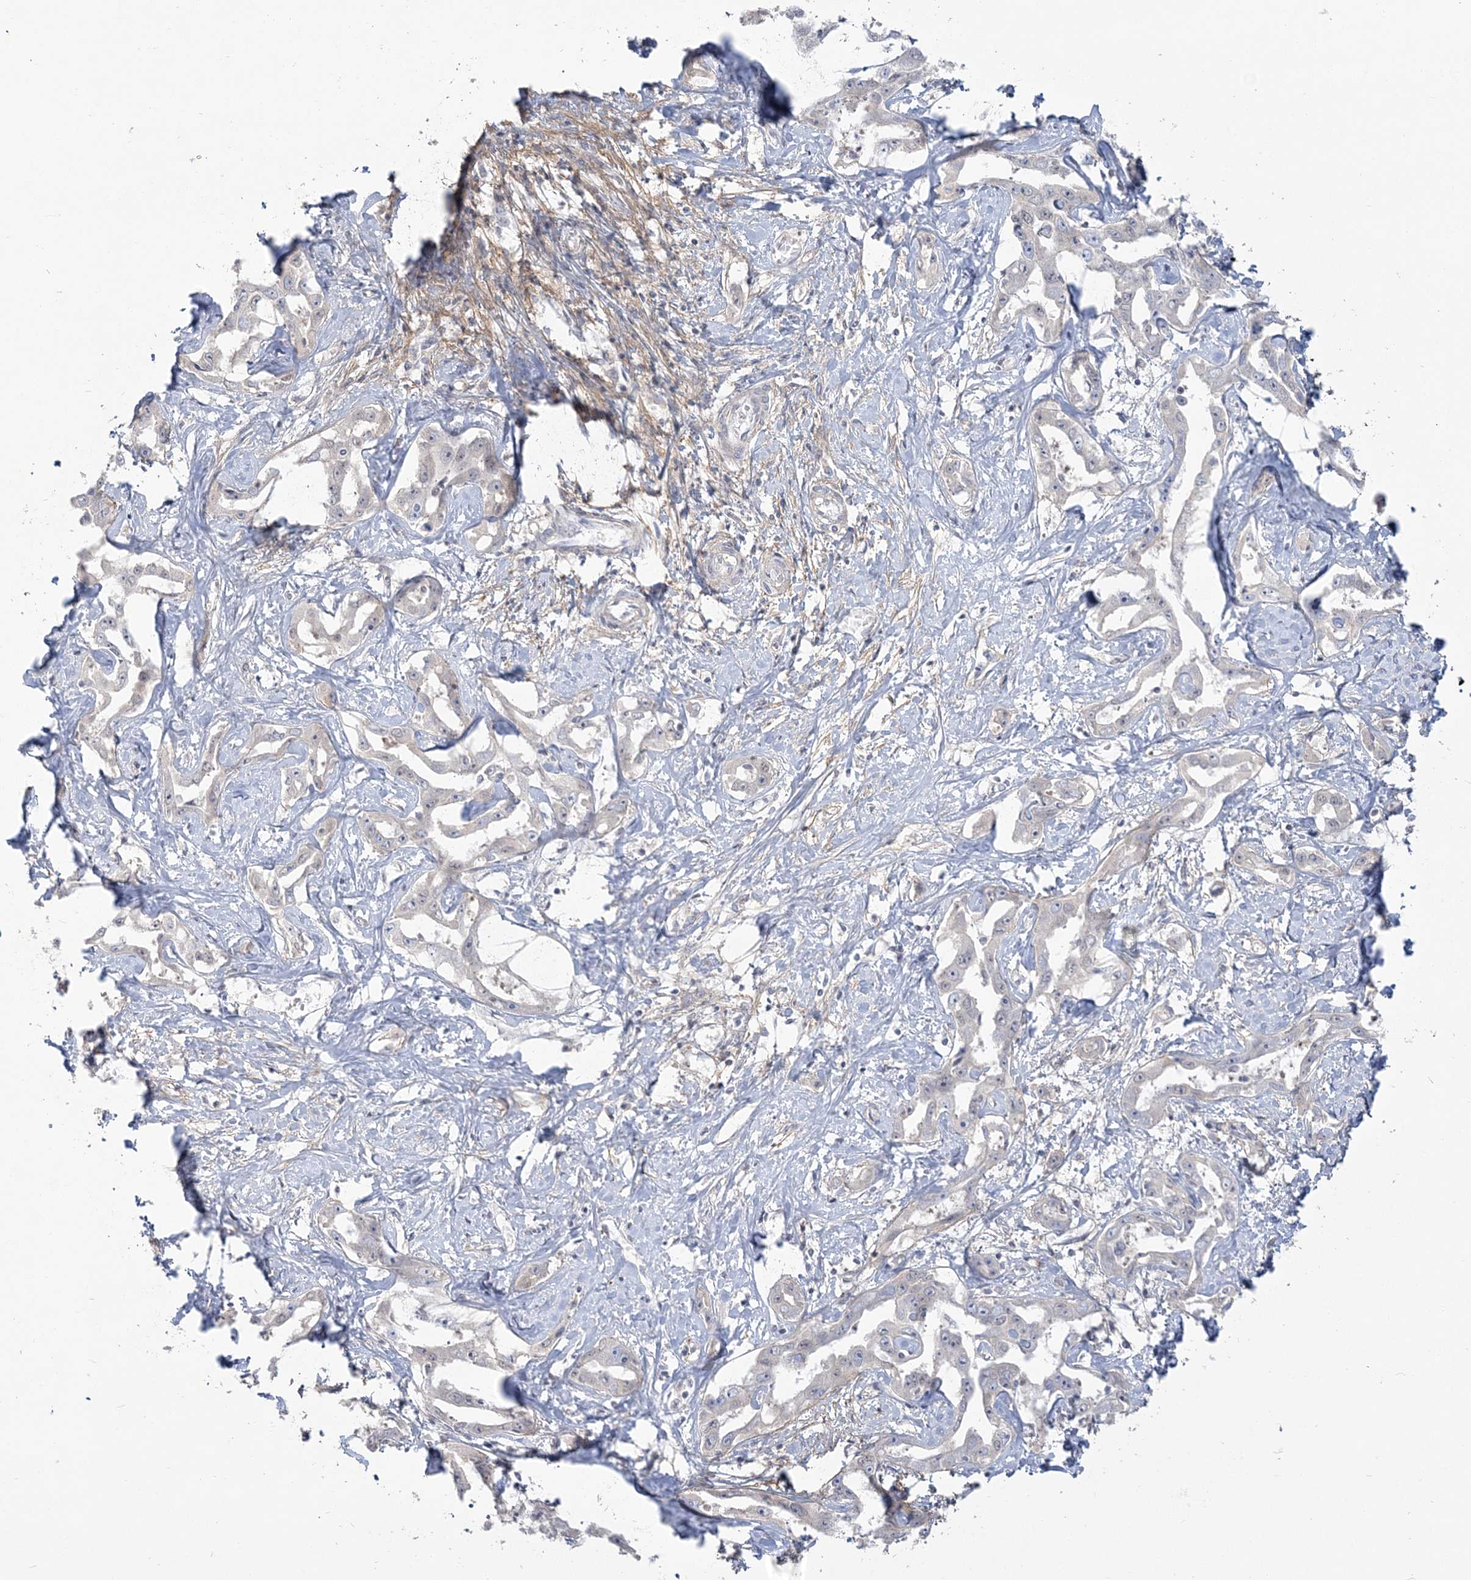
{"staining": {"intensity": "negative", "quantity": "none", "location": "none"}, "tissue": "liver cancer", "cell_type": "Tumor cells", "image_type": "cancer", "snomed": [{"axis": "morphology", "description": "Cholangiocarcinoma"}, {"axis": "topography", "description": "Liver"}], "caption": "The immunohistochemistry (IHC) histopathology image has no significant expression in tumor cells of liver cancer (cholangiocarcinoma) tissue.", "gene": "ANKS1A", "patient": {"sex": "male", "age": 59}}